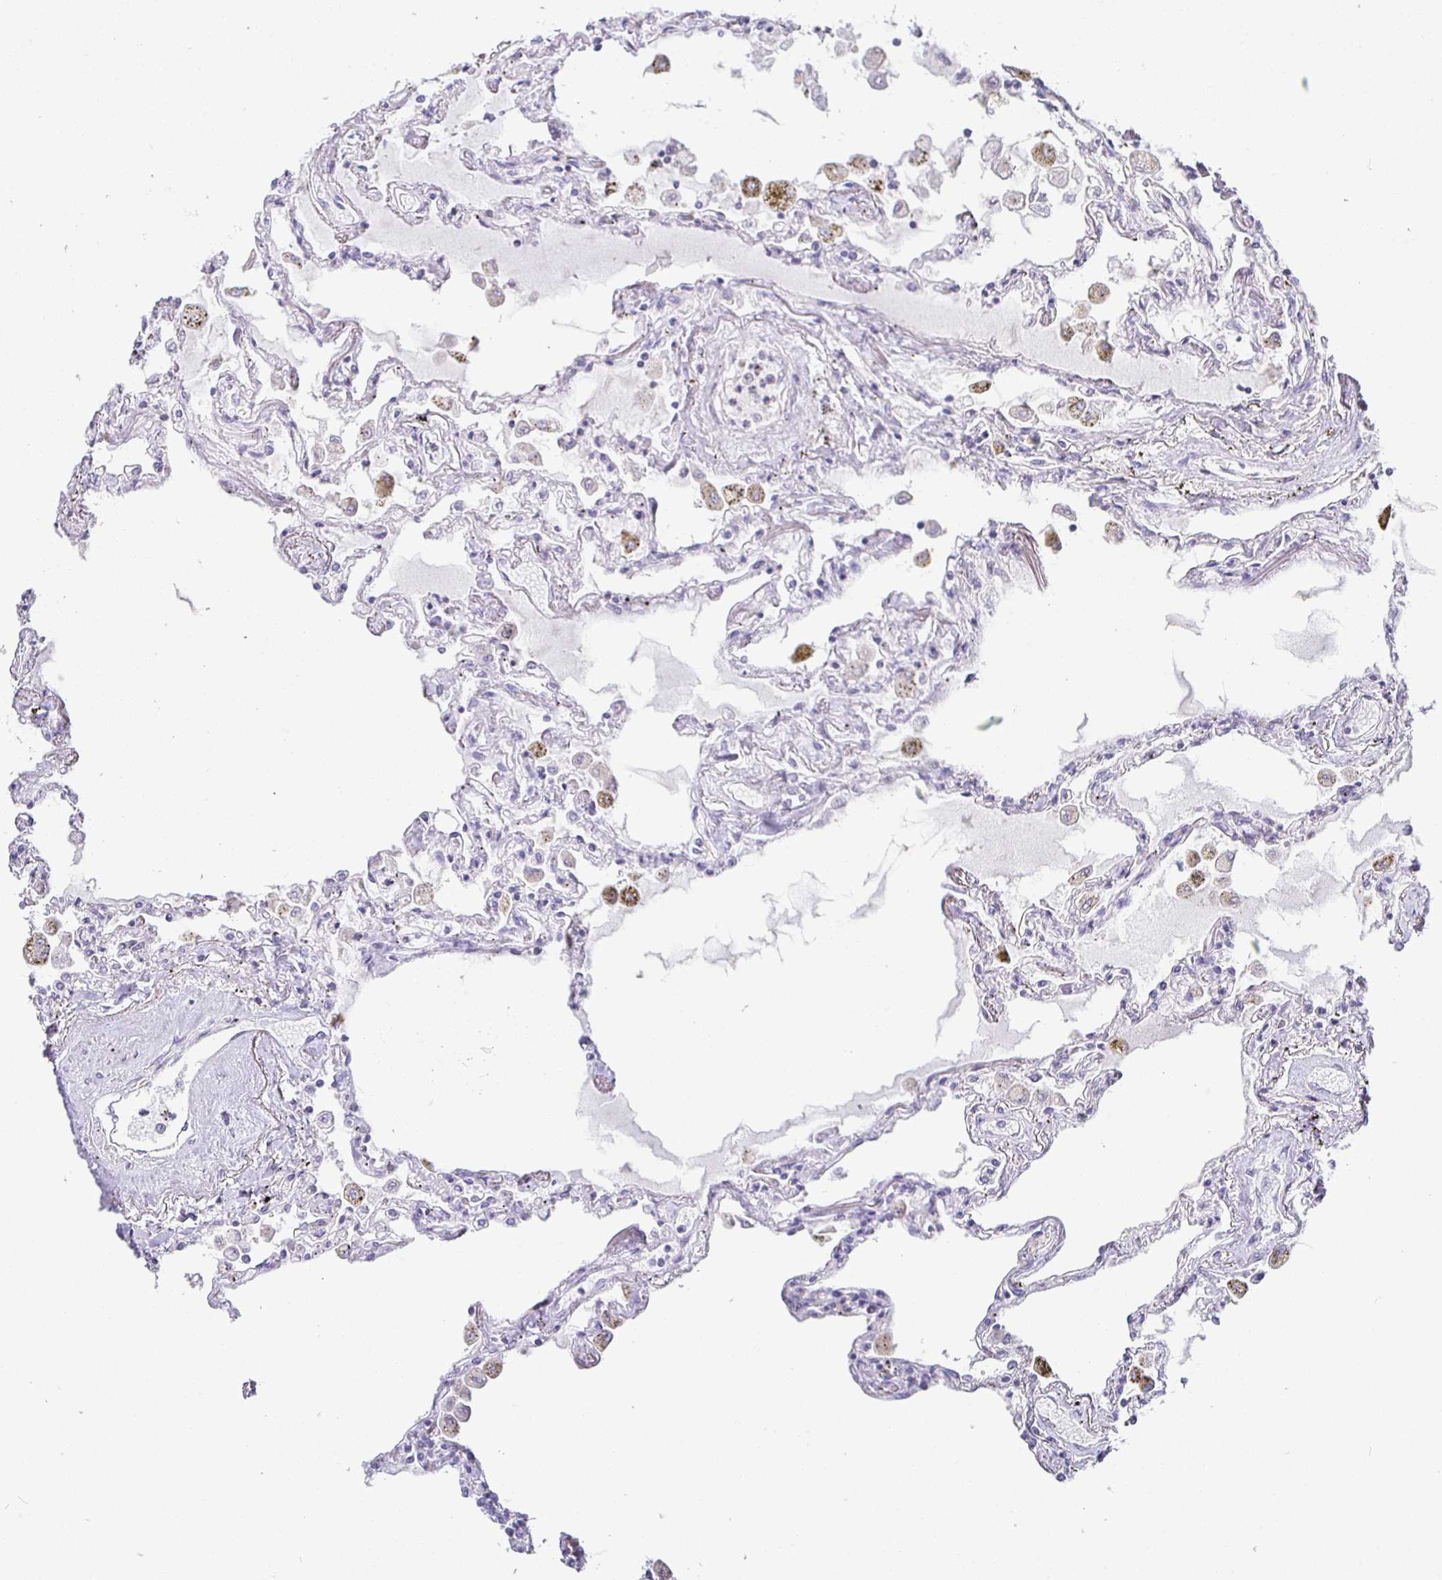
{"staining": {"intensity": "negative", "quantity": "none", "location": "none"}, "tissue": "lung", "cell_type": "Alveolar cells", "image_type": "normal", "snomed": [{"axis": "morphology", "description": "Normal tissue, NOS"}, {"axis": "morphology", "description": "Adenocarcinoma, NOS"}, {"axis": "topography", "description": "Cartilage tissue"}, {"axis": "topography", "description": "Lung"}], "caption": "Histopathology image shows no significant protein expression in alveolar cells of benign lung.", "gene": "SIRPA", "patient": {"sex": "female", "age": 67}}